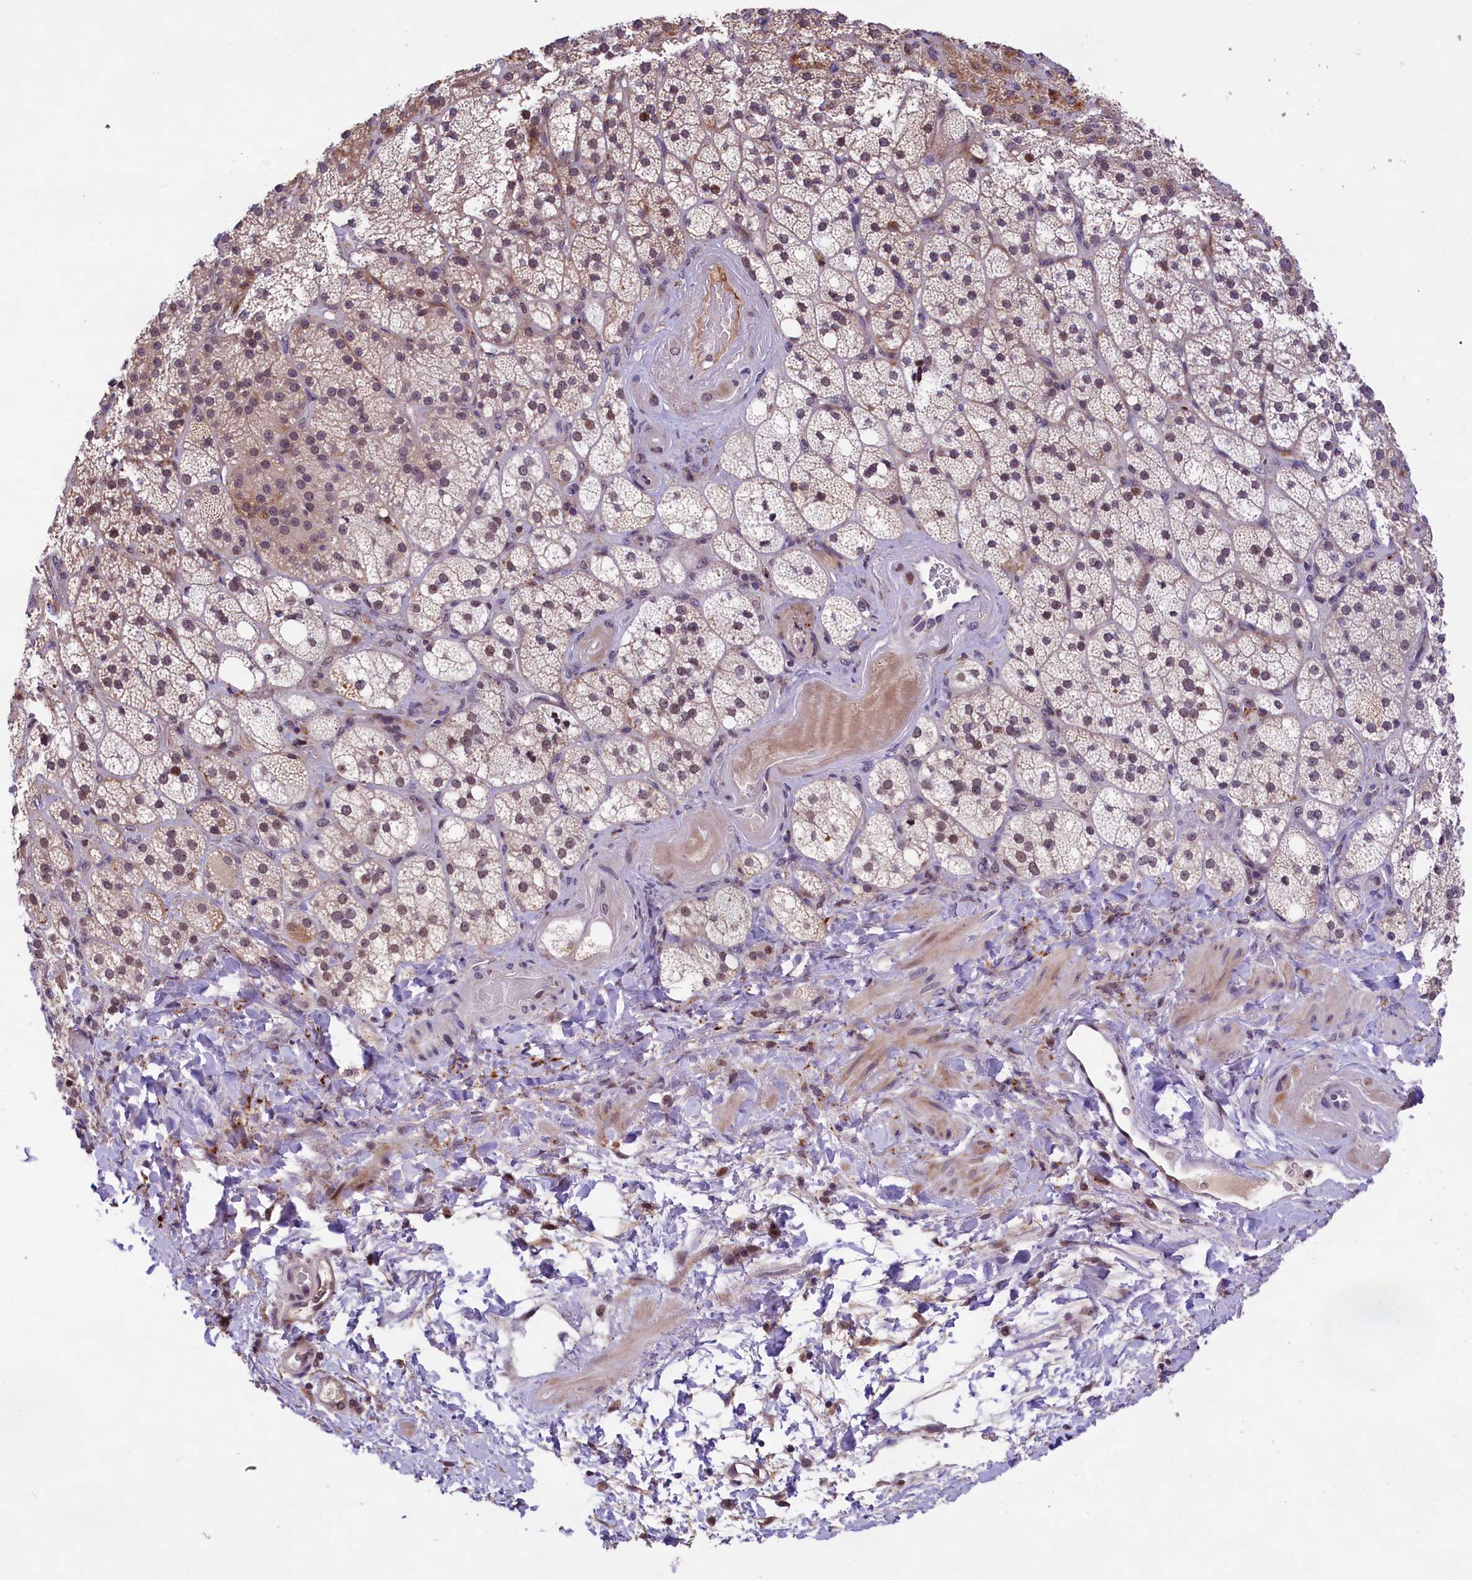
{"staining": {"intensity": "weak", "quantity": "25%-75%", "location": "nuclear"}, "tissue": "adrenal gland", "cell_type": "Glandular cells", "image_type": "normal", "snomed": [{"axis": "morphology", "description": "Normal tissue, NOS"}, {"axis": "topography", "description": "Adrenal gland"}], "caption": "Immunohistochemistry (IHC) of benign adrenal gland demonstrates low levels of weak nuclear positivity in about 25%-75% of glandular cells. The protein of interest is shown in brown color, while the nuclei are stained blue.", "gene": "FBXO45", "patient": {"sex": "male", "age": 61}}